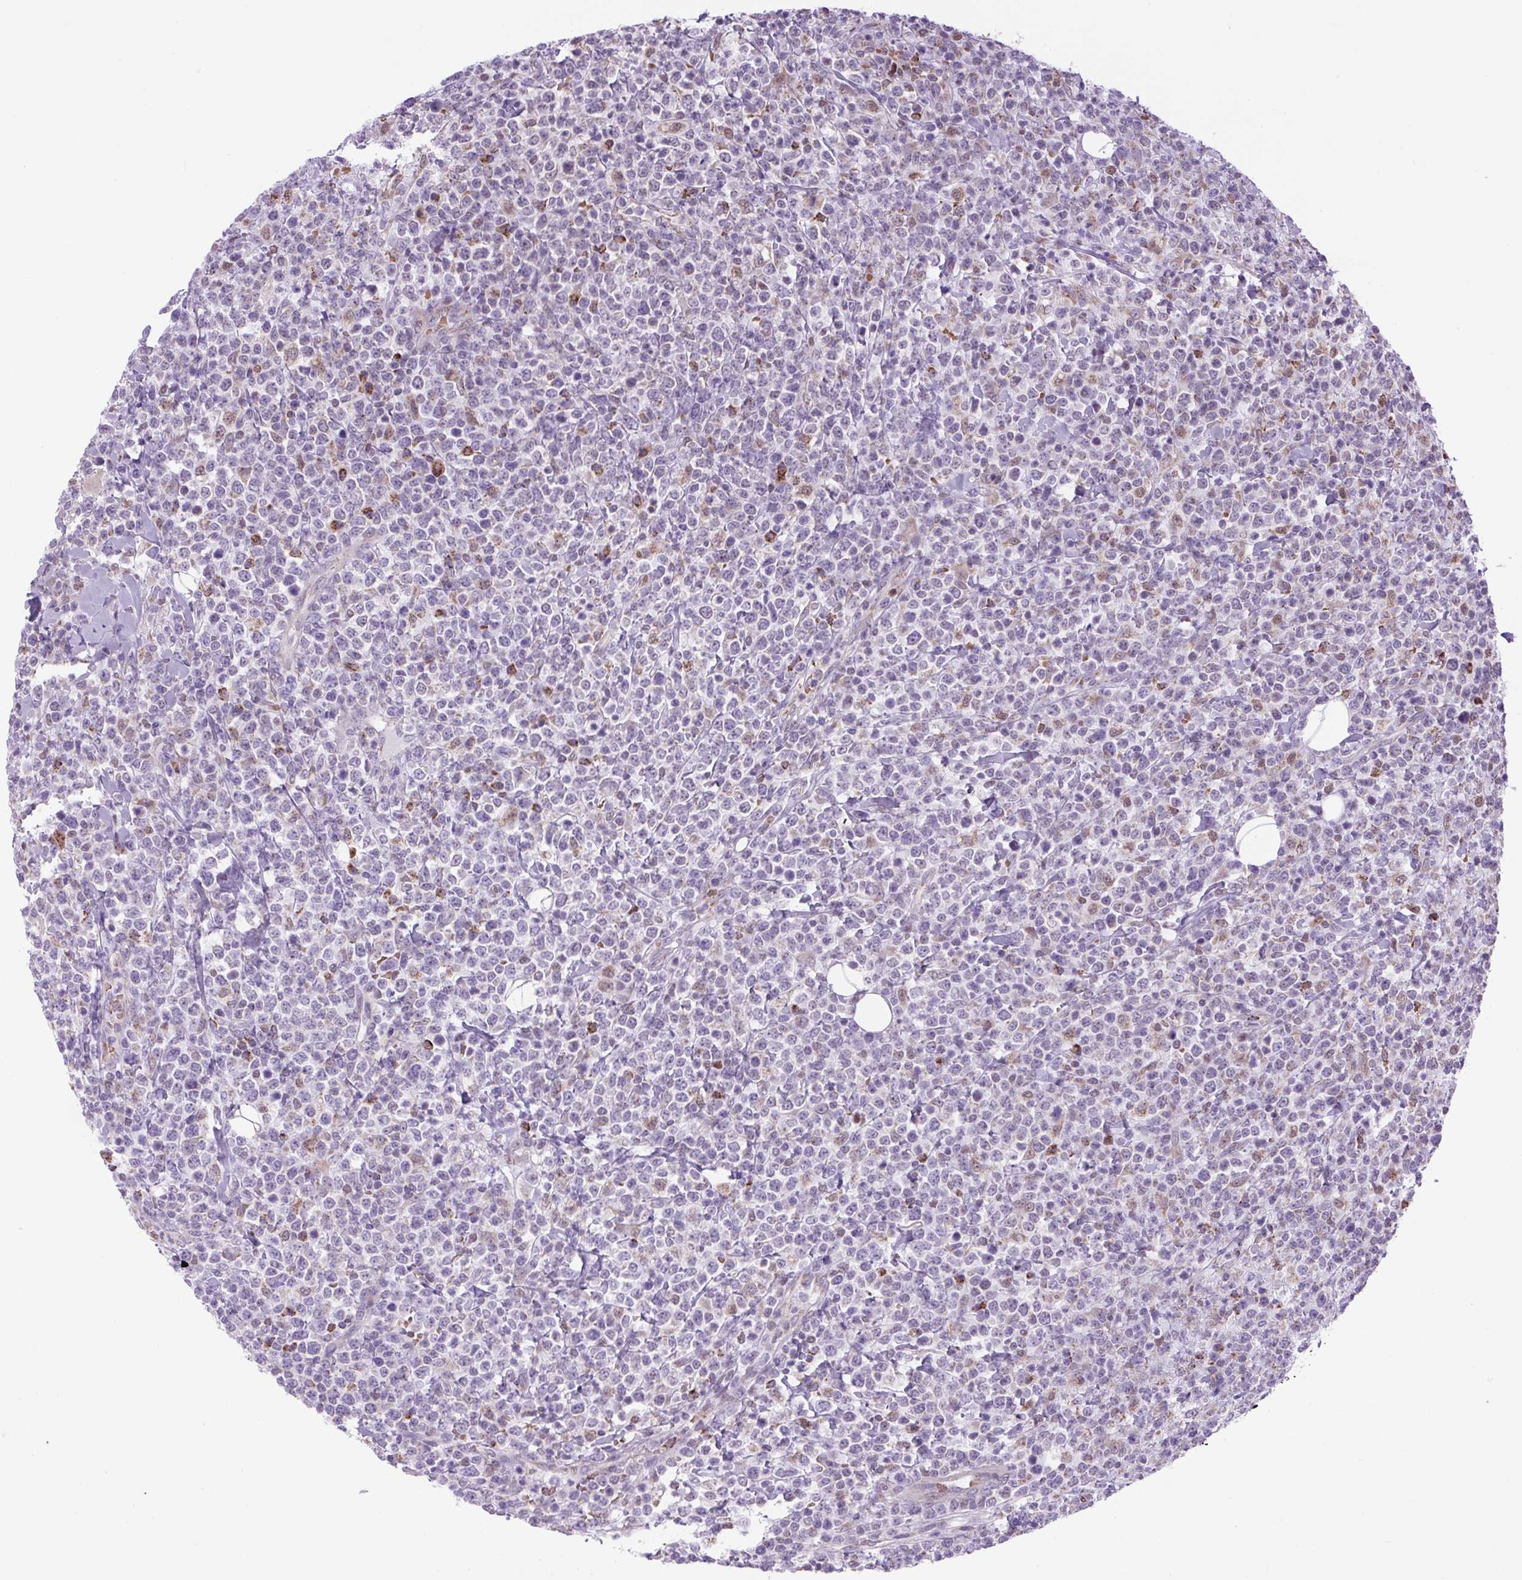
{"staining": {"intensity": "moderate", "quantity": "<25%", "location": "cytoplasmic/membranous"}, "tissue": "lymphoma", "cell_type": "Tumor cells", "image_type": "cancer", "snomed": [{"axis": "morphology", "description": "Malignant lymphoma, non-Hodgkin's type, High grade"}, {"axis": "topography", "description": "Colon"}], "caption": "Protein positivity by immunohistochemistry demonstrates moderate cytoplasmic/membranous positivity in about <25% of tumor cells in malignant lymphoma, non-Hodgkin's type (high-grade).", "gene": "SCO2", "patient": {"sex": "female", "age": 53}}